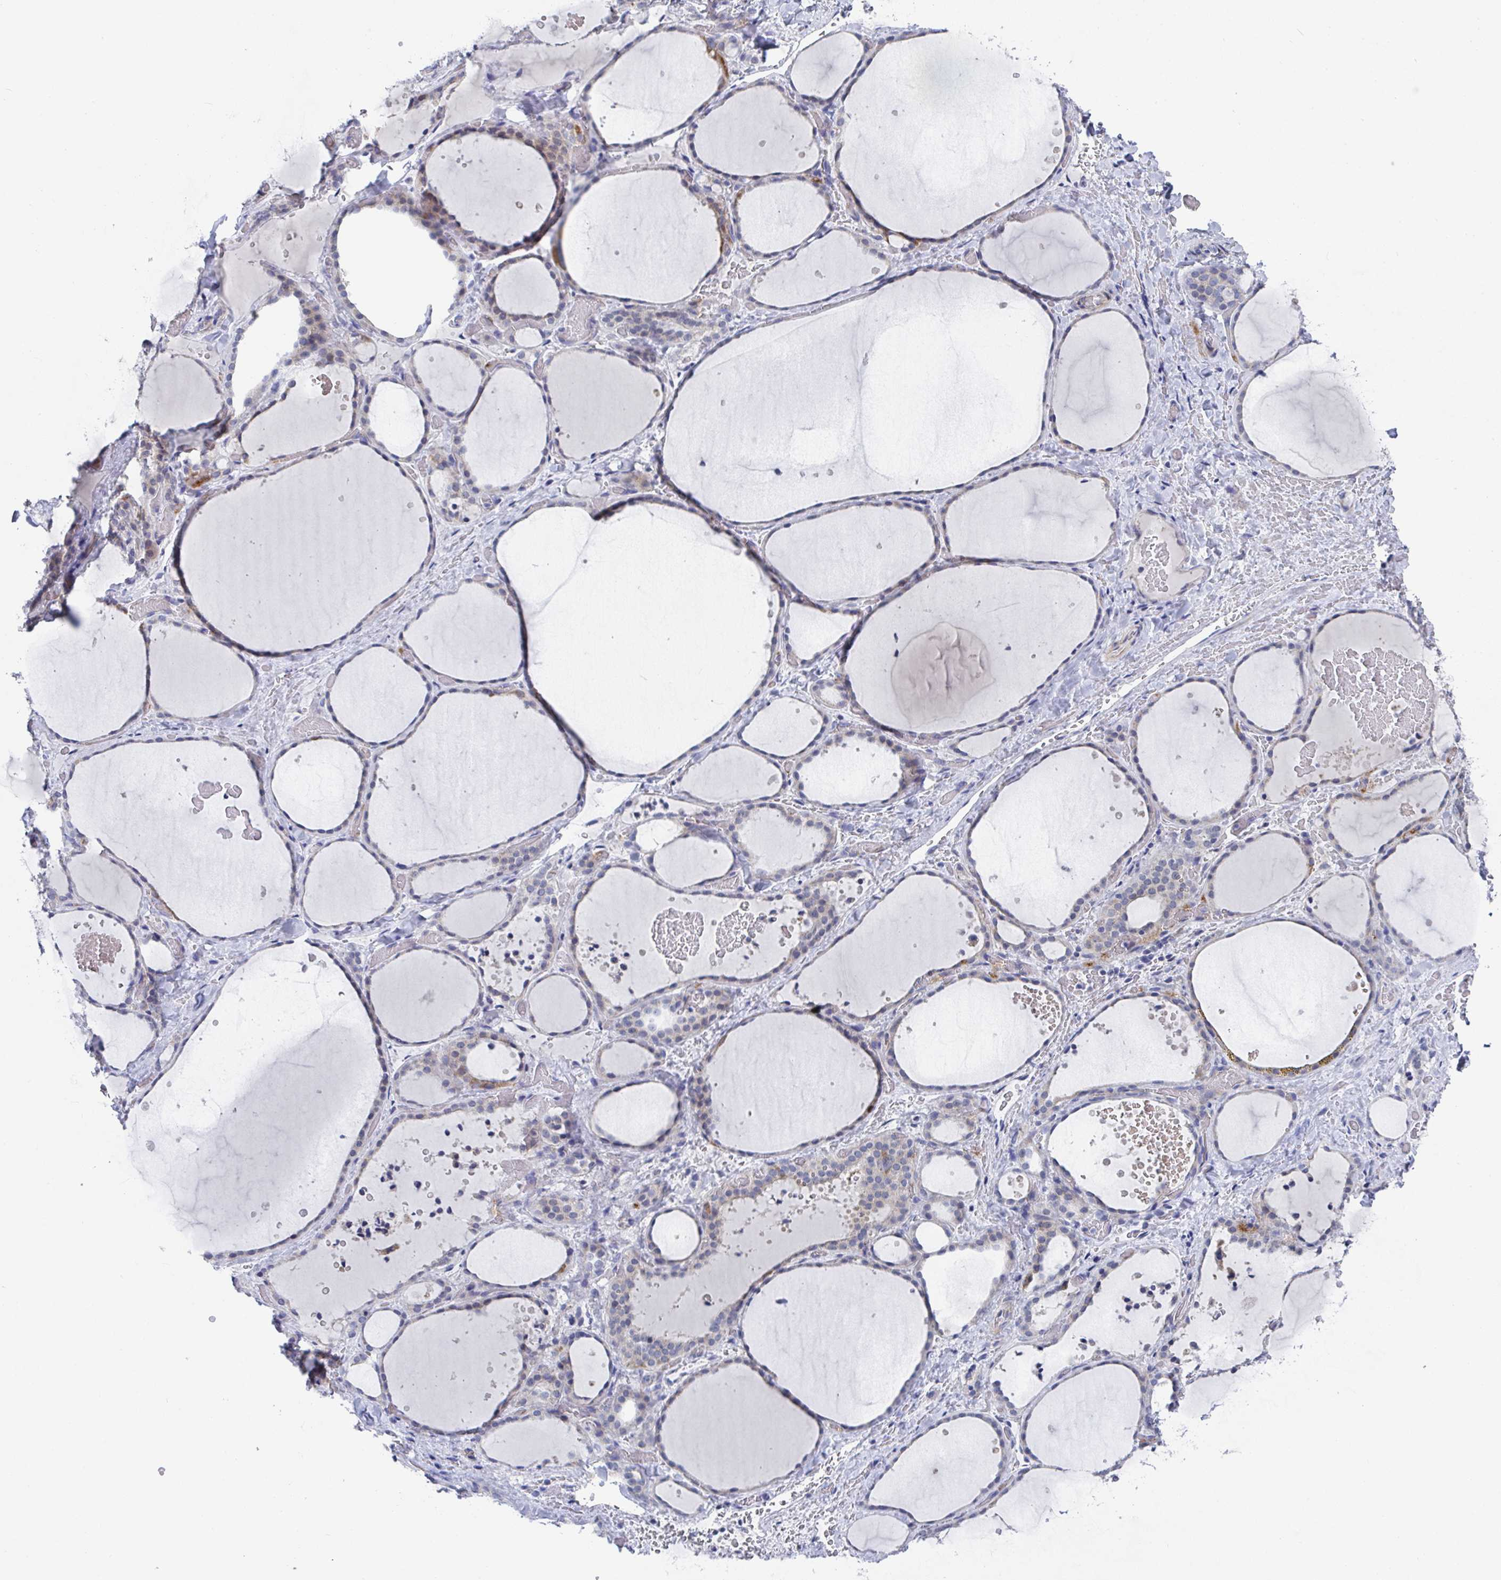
{"staining": {"intensity": "moderate", "quantity": "<25%", "location": "cytoplasmic/membranous"}, "tissue": "thyroid gland", "cell_type": "Glandular cells", "image_type": "normal", "snomed": [{"axis": "morphology", "description": "Normal tissue, NOS"}, {"axis": "topography", "description": "Thyroid gland"}], "caption": "High-power microscopy captured an IHC photomicrograph of normal thyroid gland, revealing moderate cytoplasmic/membranous expression in about <25% of glandular cells. (DAB = brown stain, brightfield microscopy at high magnification).", "gene": "ATP5F1C", "patient": {"sex": "female", "age": 36}}